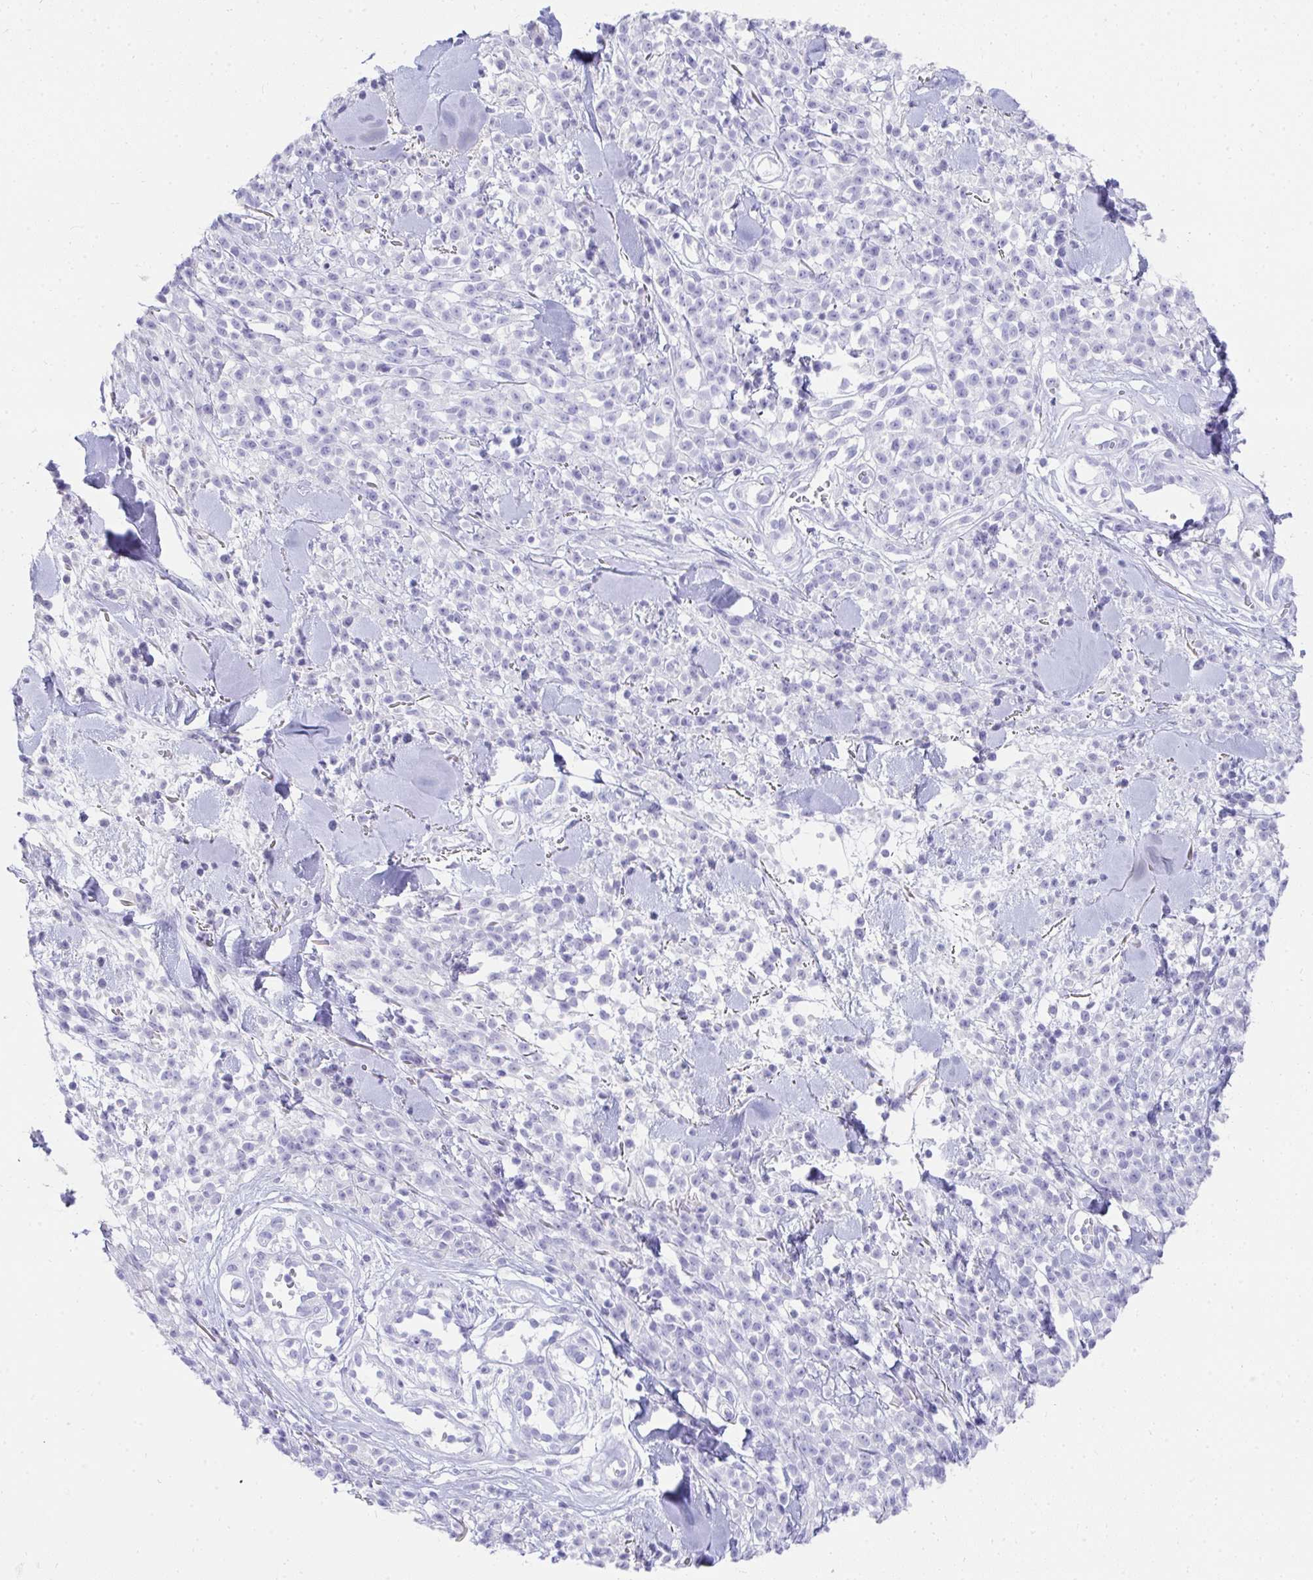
{"staining": {"intensity": "negative", "quantity": "none", "location": "none"}, "tissue": "melanoma", "cell_type": "Tumor cells", "image_type": "cancer", "snomed": [{"axis": "morphology", "description": "Malignant melanoma, NOS"}, {"axis": "topography", "description": "Skin"}, {"axis": "topography", "description": "Skin of trunk"}], "caption": "Malignant melanoma was stained to show a protein in brown. There is no significant positivity in tumor cells. (DAB (3,3'-diaminobenzidine) IHC with hematoxylin counter stain).", "gene": "TNNT1", "patient": {"sex": "male", "age": 74}}